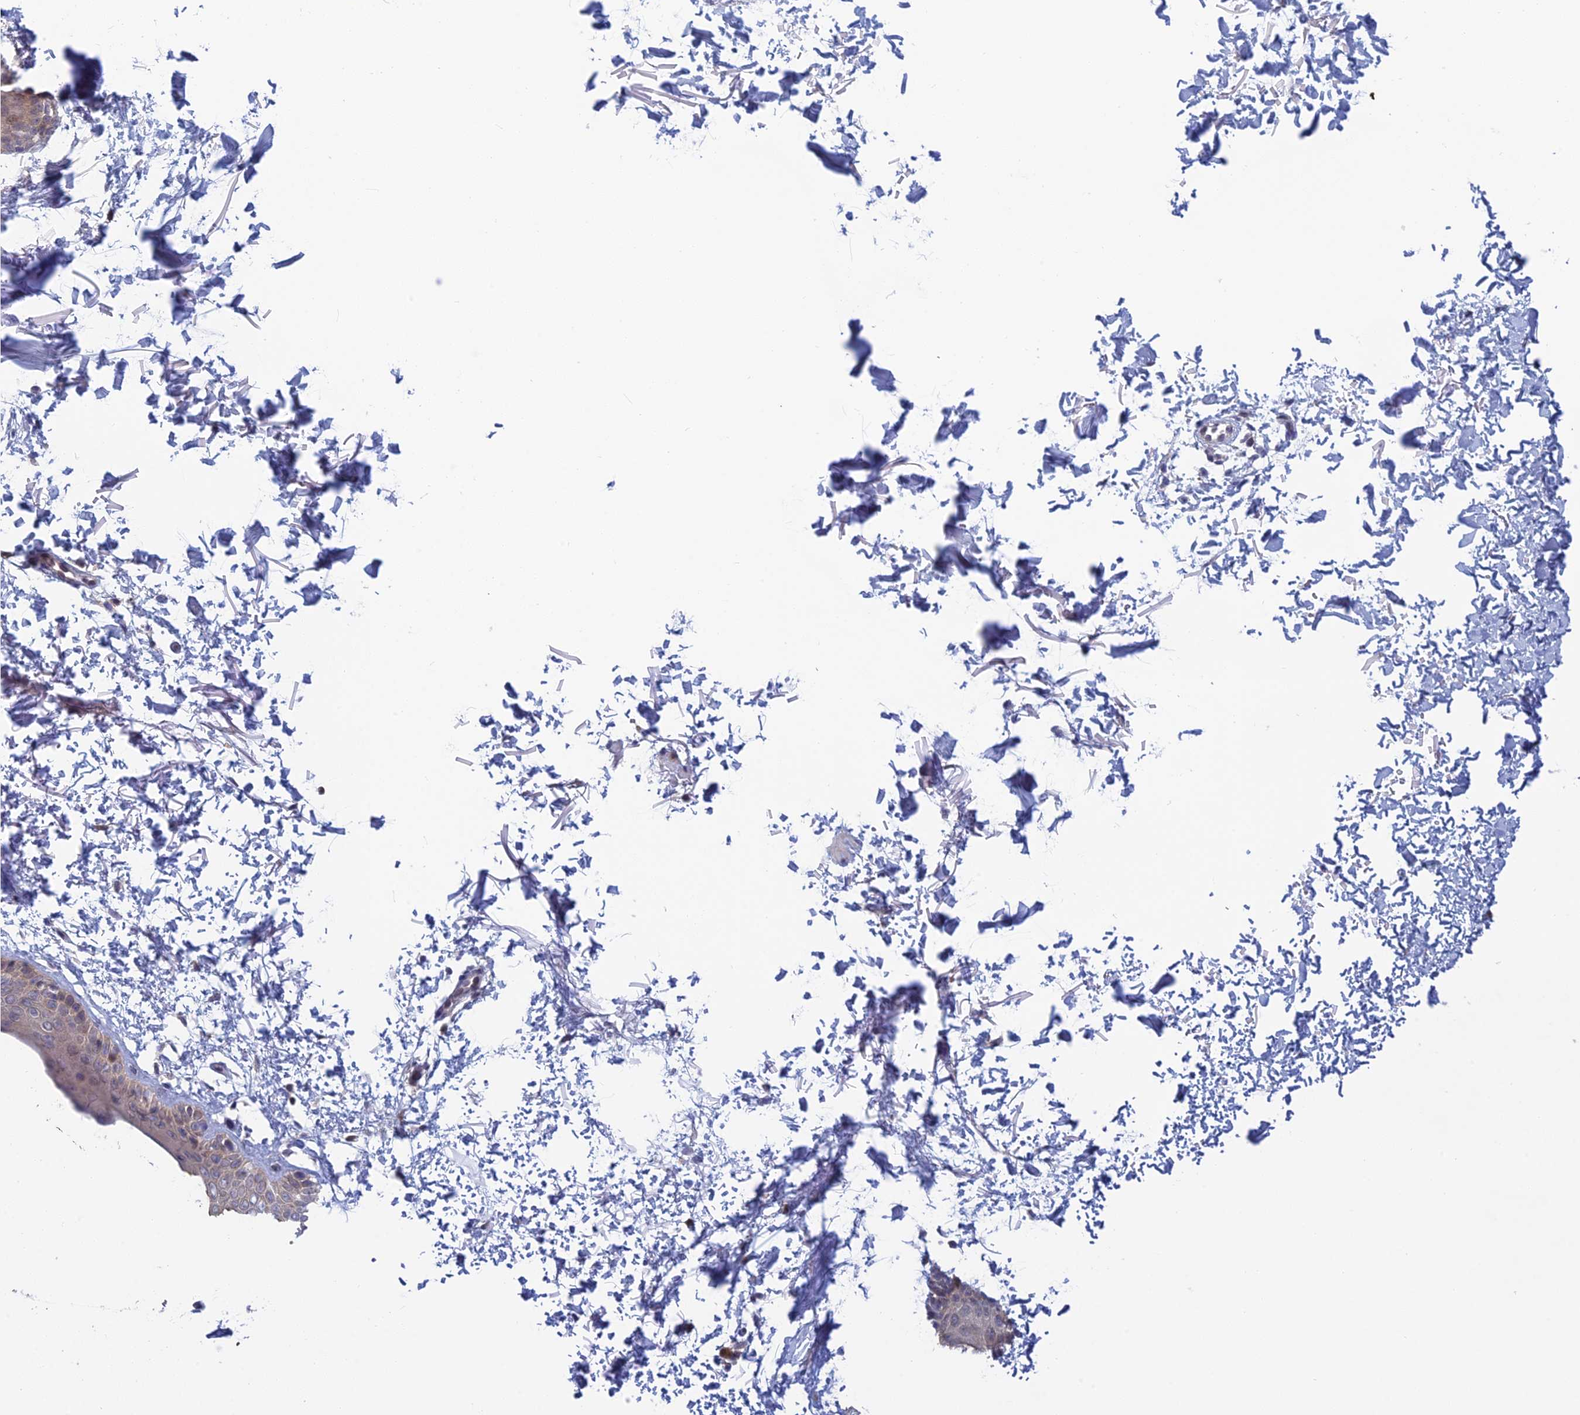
{"staining": {"intensity": "weak", "quantity": "25%-75%", "location": "cytoplasmic/membranous"}, "tissue": "skin", "cell_type": "Fibroblasts", "image_type": "normal", "snomed": [{"axis": "morphology", "description": "Normal tissue, NOS"}, {"axis": "topography", "description": "Skin"}], "caption": "Weak cytoplasmic/membranous expression for a protein is seen in about 25%-75% of fibroblasts of benign skin using immunohistochemistry.", "gene": "SRA1", "patient": {"sex": "male", "age": 66}}